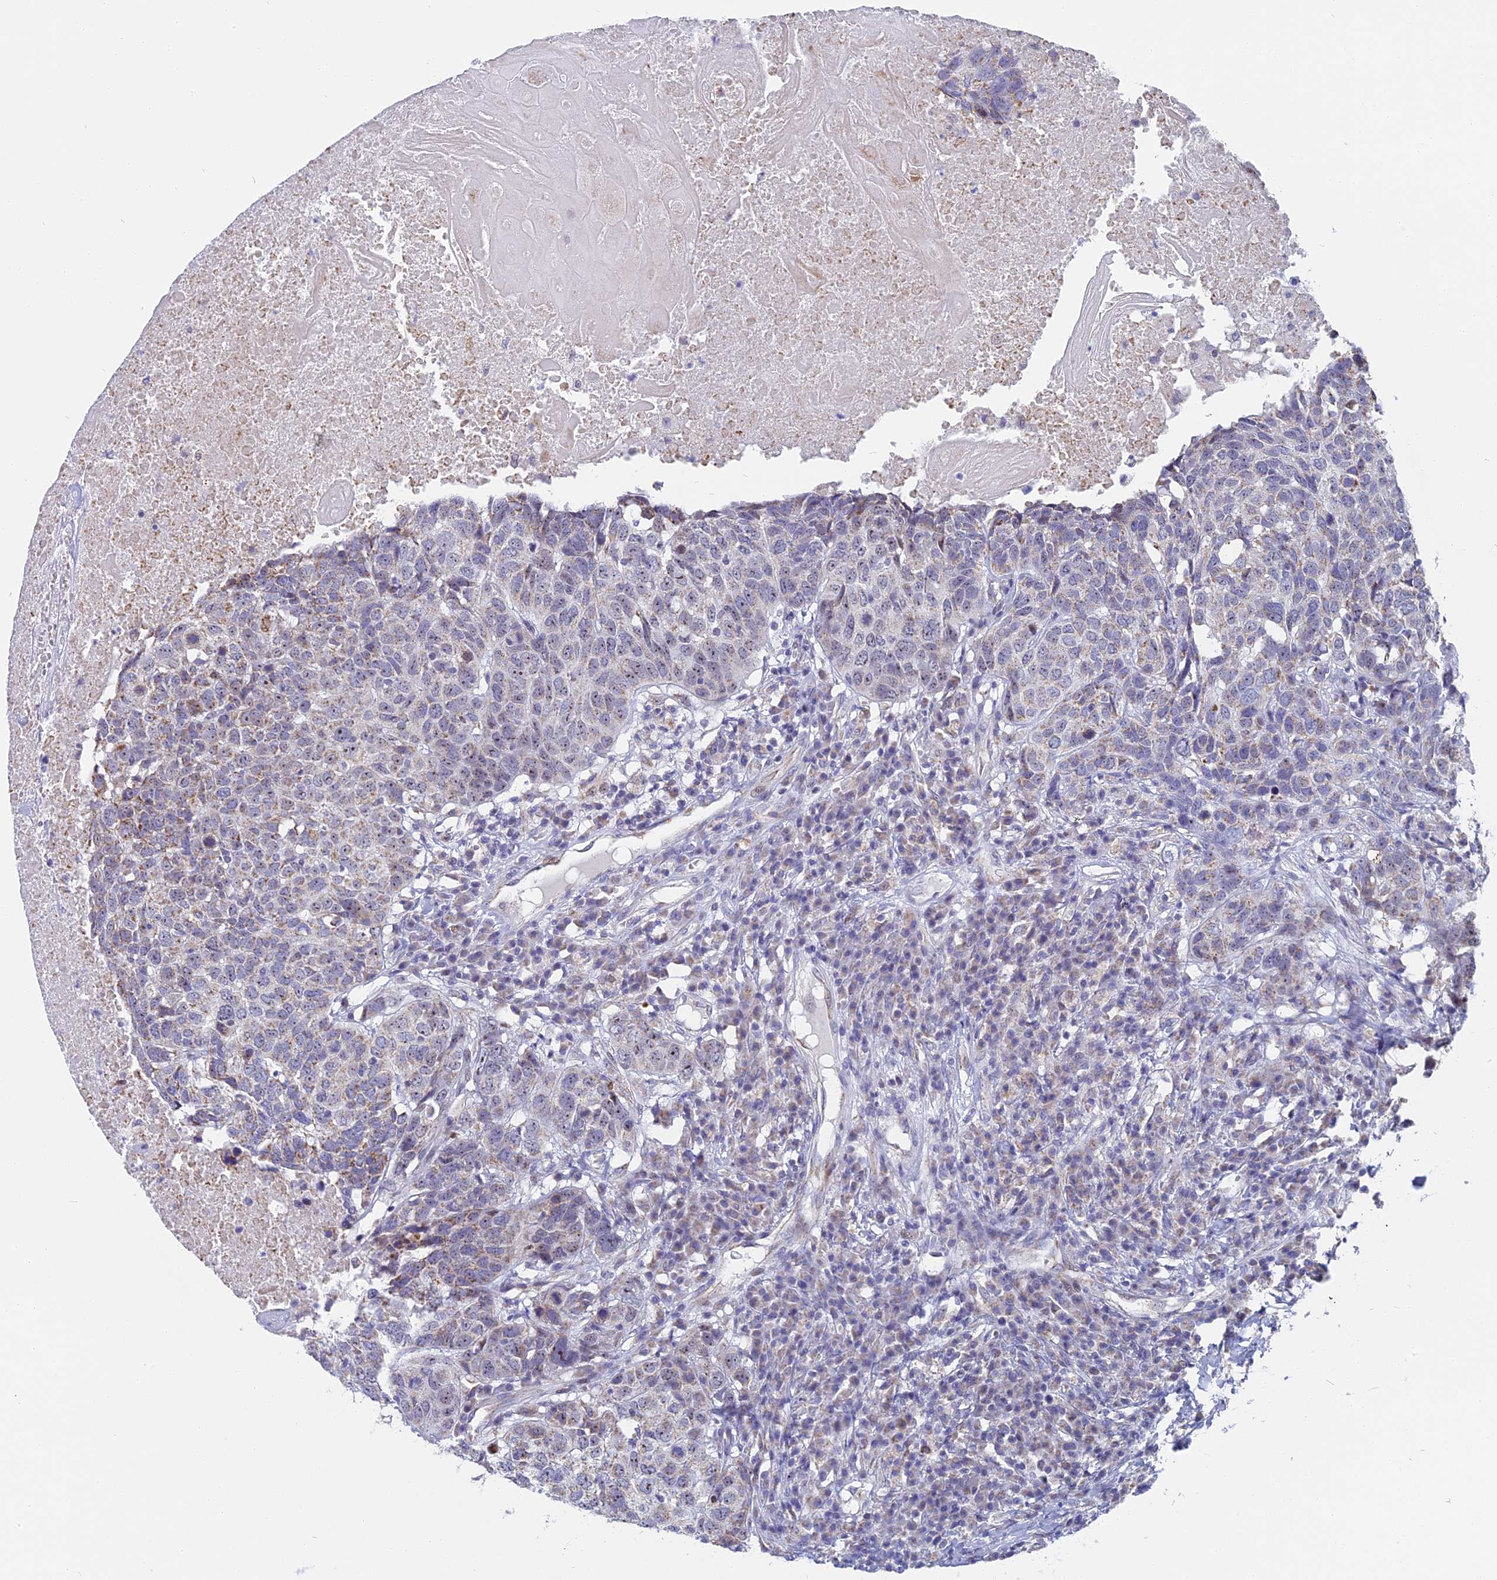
{"staining": {"intensity": "weak", "quantity": "<25%", "location": "cytoplasmic/membranous"}, "tissue": "head and neck cancer", "cell_type": "Tumor cells", "image_type": "cancer", "snomed": [{"axis": "morphology", "description": "Squamous cell carcinoma, NOS"}, {"axis": "topography", "description": "Head-Neck"}], "caption": "DAB (3,3'-diaminobenzidine) immunohistochemical staining of head and neck cancer (squamous cell carcinoma) demonstrates no significant staining in tumor cells.", "gene": "DTWD1", "patient": {"sex": "male", "age": 66}}